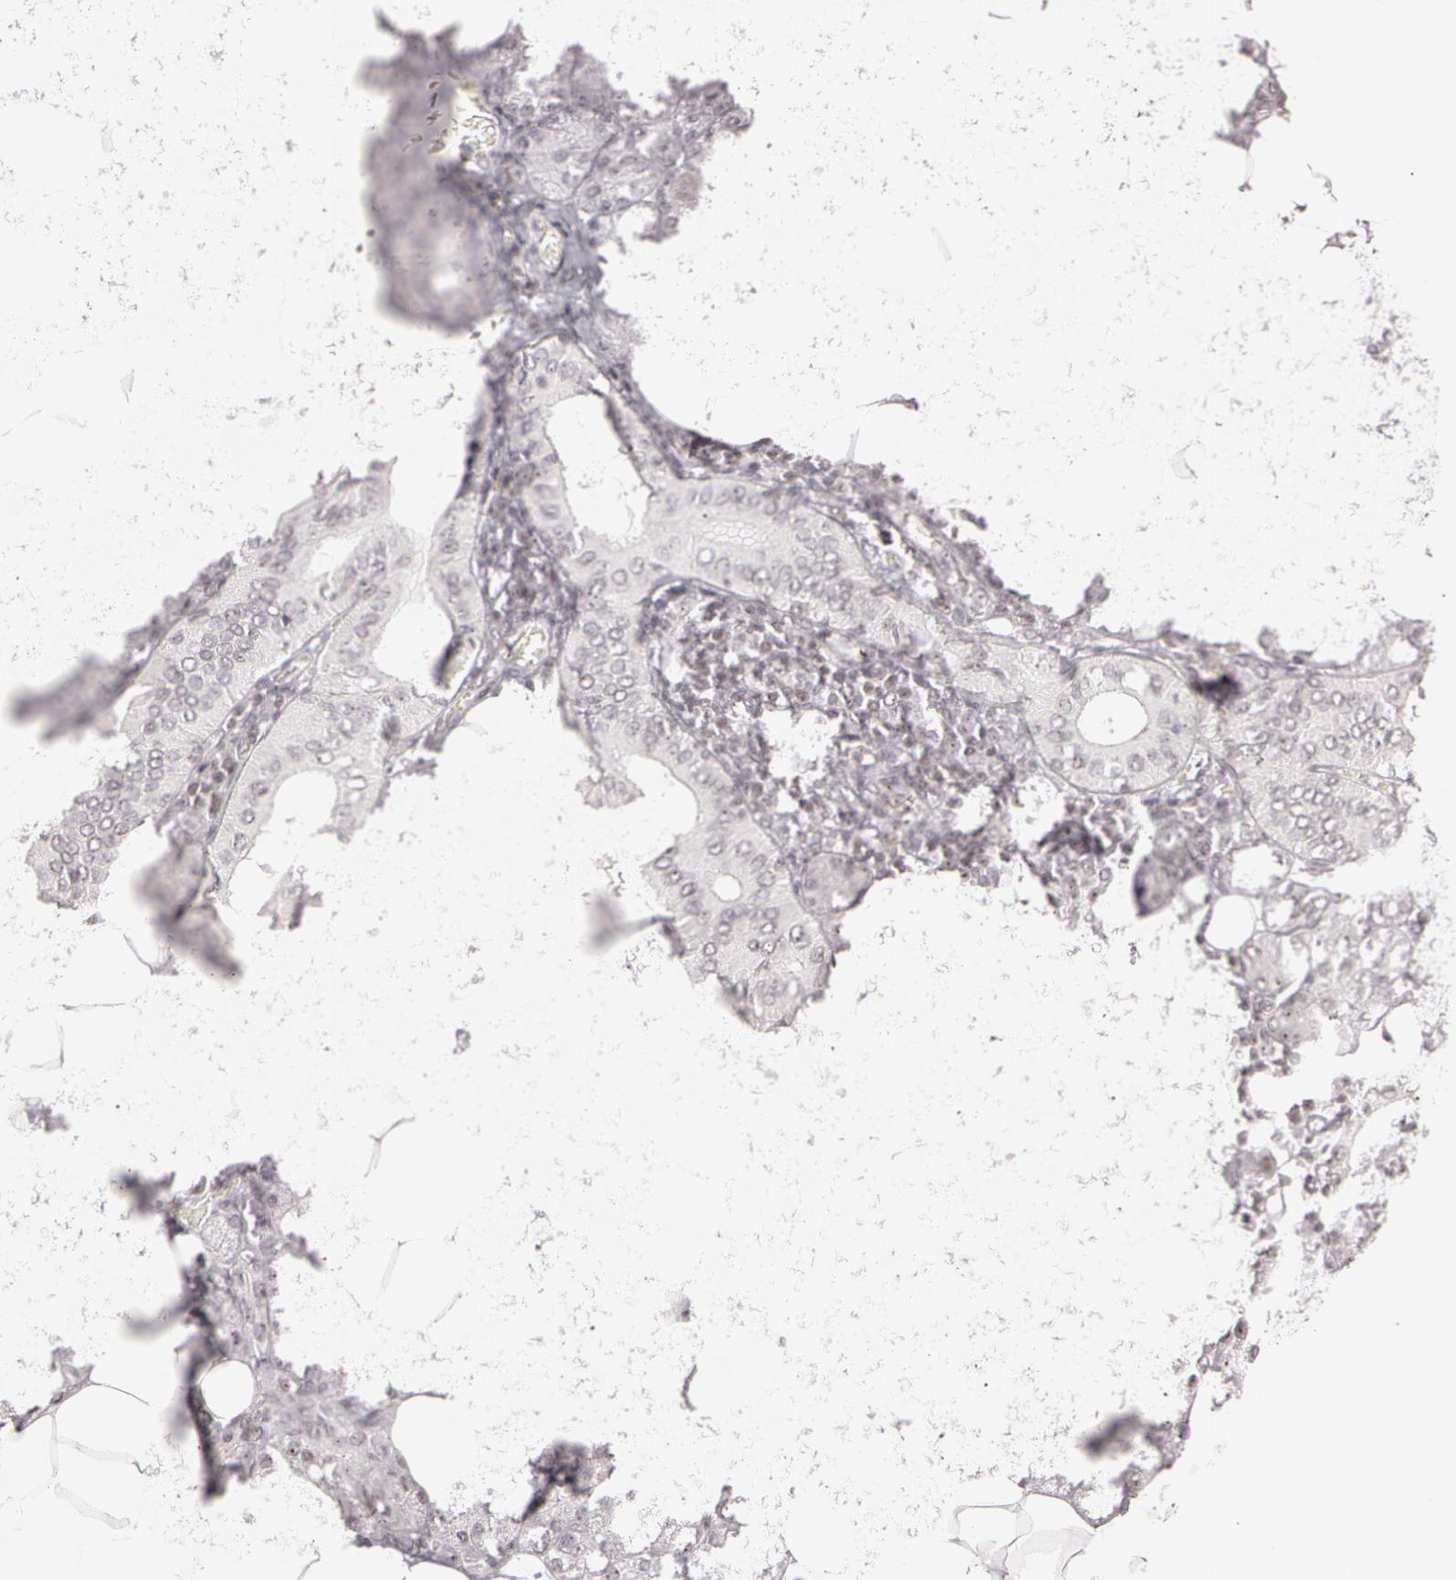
{"staining": {"intensity": "weak", "quantity": ">75%", "location": "nuclear"}, "tissue": "salivary gland", "cell_type": "Glandular cells", "image_type": "normal", "snomed": [{"axis": "morphology", "description": "Normal tissue, NOS"}, {"axis": "topography", "description": "Lymph node"}, {"axis": "topography", "description": "Salivary gland"}], "caption": "An immunohistochemistry photomicrograph of normal tissue is shown. Protein staining in brown shows weak nuclear positivity in salivary gland within glandular cells. The protein is shown in brown color, while the nuclei are stained blue.", "gene": "FBL", "patient": {"sex": "male", "age": 8}}